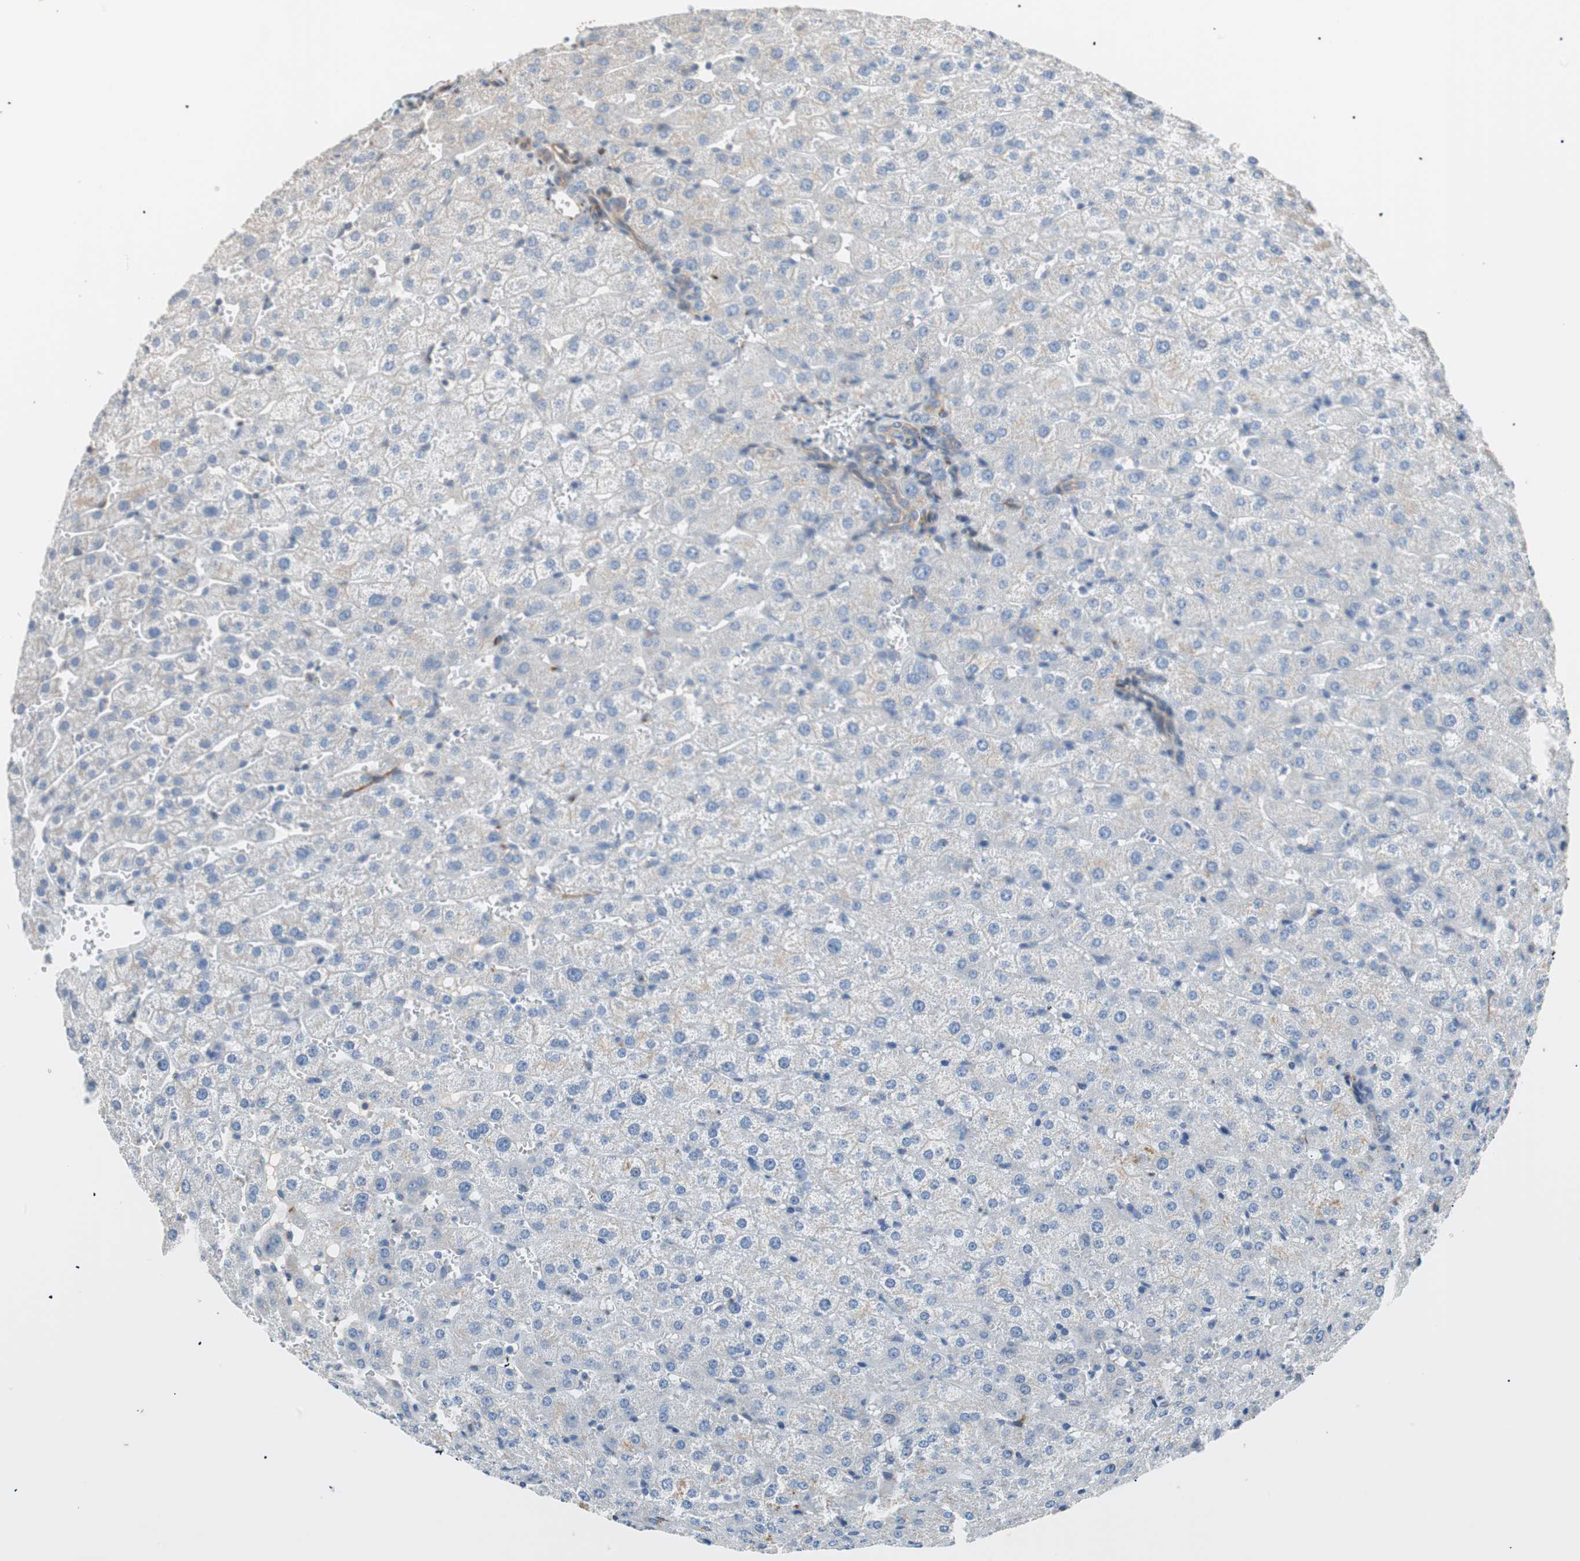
{"staining": {"intensity": "weak", "quantity": "25%-75%", "location": "cytoplasmic/membranous"}, "tissue": "liver", "cell_type": "Cholangiocytes", "image_type": "normal", "snomed": [{"axis": "morphology", "description": "Normal tissue, NOS"}, {"axis": "morphology", "description": "Fibrosis, NOS"}, {"axis": "topography", "description": "Liver"}], "caption": "DAB (3,3'-diaminobenzidine) immunohistochemical staining of benign liver displays weak cytoplasmic/membranous protein staining in approximately 25%-75% of cholangiocytes. (Brightfield microscopy of DAB IHC at high magnification).", "gene": "SMG1", "patient": {"sex": "female", "age": 29}}